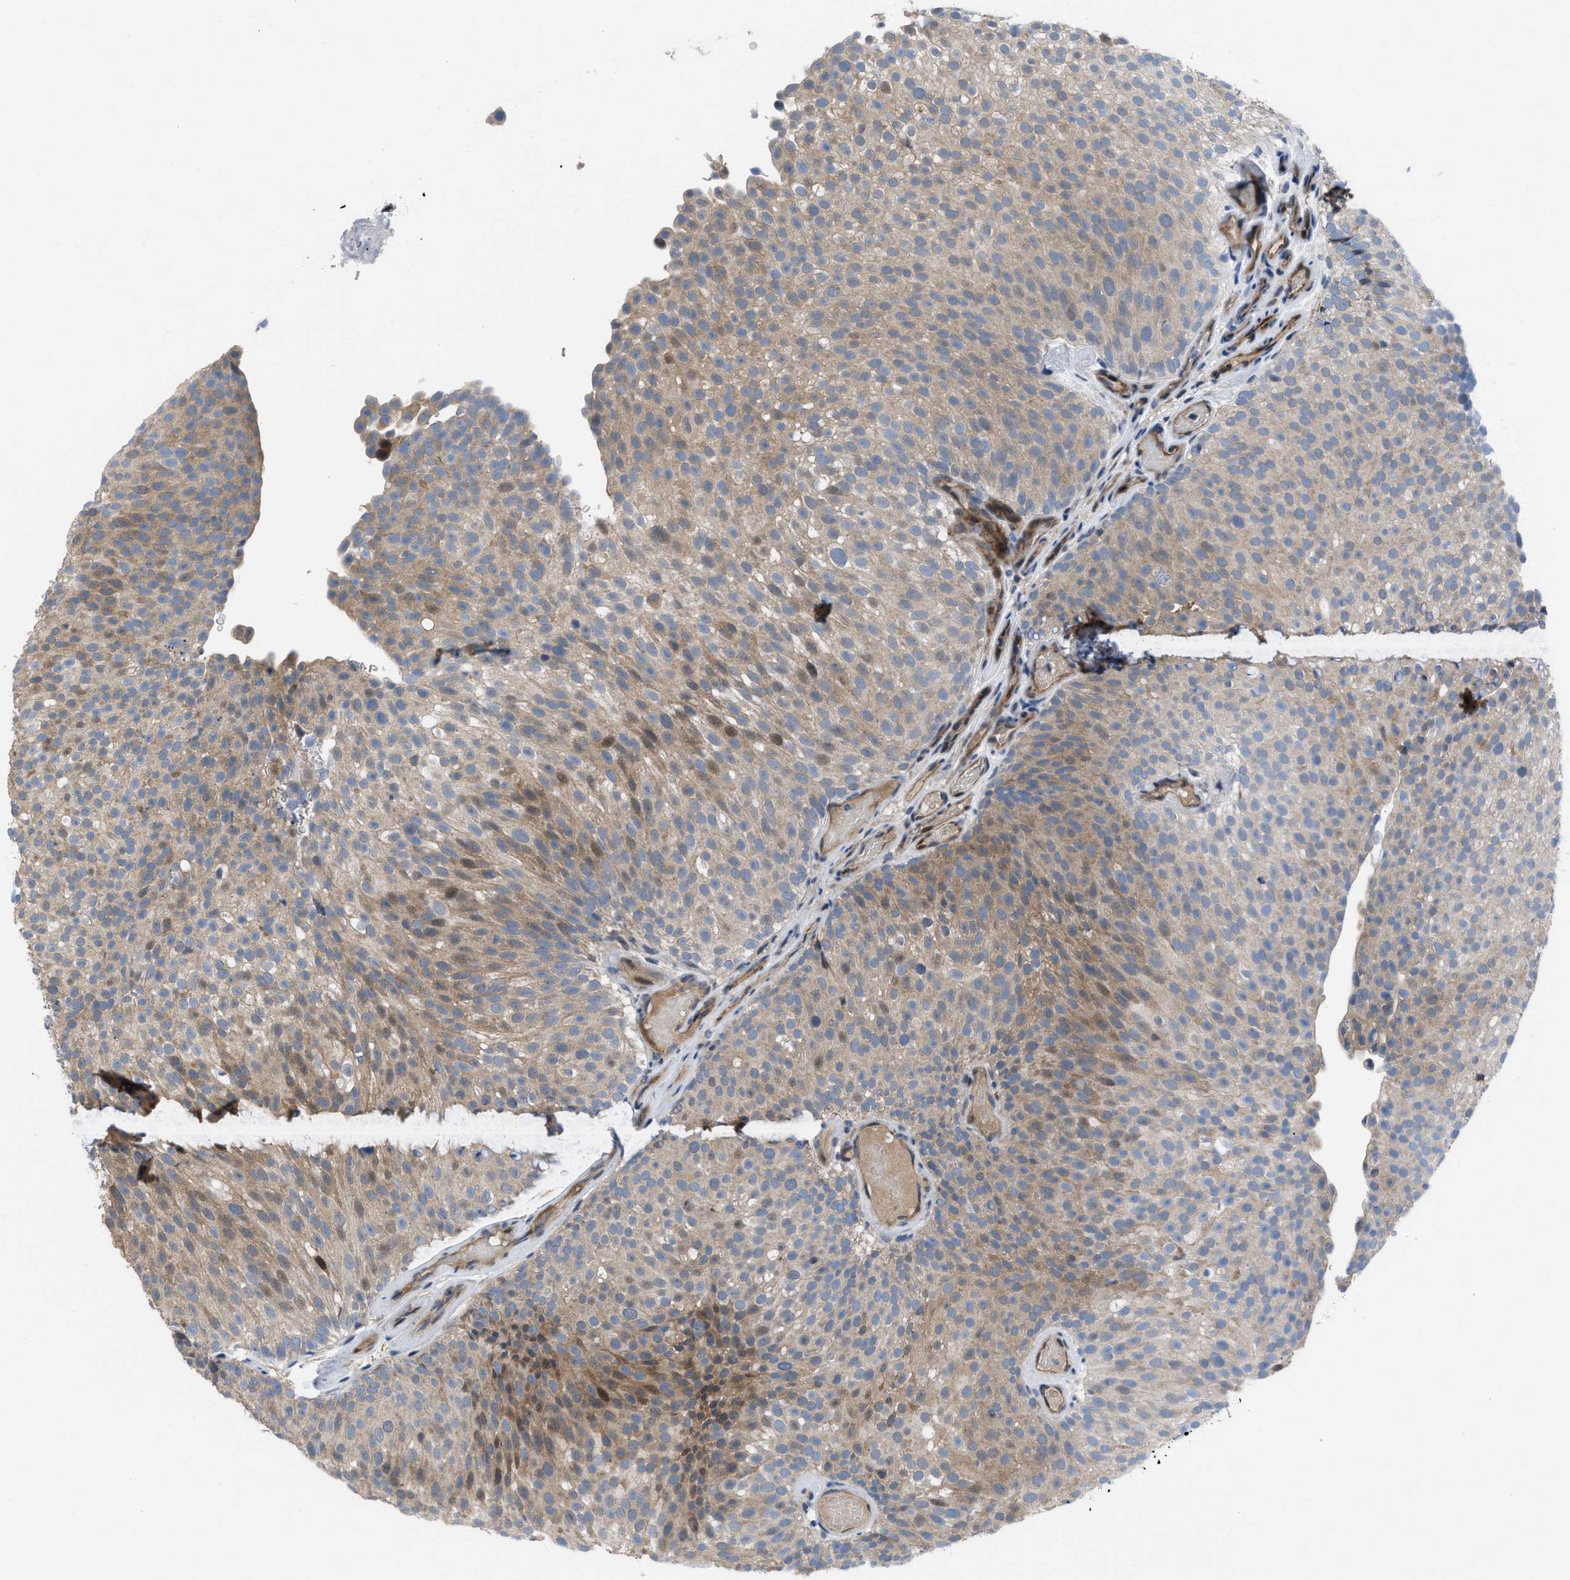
{"staining": {"intensity": "moderate", "quantity": "25%-75%", "location": "cytoplasmic/membranous"}, "tissue": "urothelial cancer", "cell_type": "Tumor cells", "image_type": "cancer", "snomed": [{"axis": "morphology", "description": "Urothelial carcinoma, Low grade"}, {"axis": "topography", "description": "Urinary bladder"}], "caption": "Protein staining exhibits moderate cytoplasmic/membranous staining in about 25%-75% of tumor cells in urothelial cancer.", "gene": "IL17RE", "patient": {"sex": "male", "age": 78}}